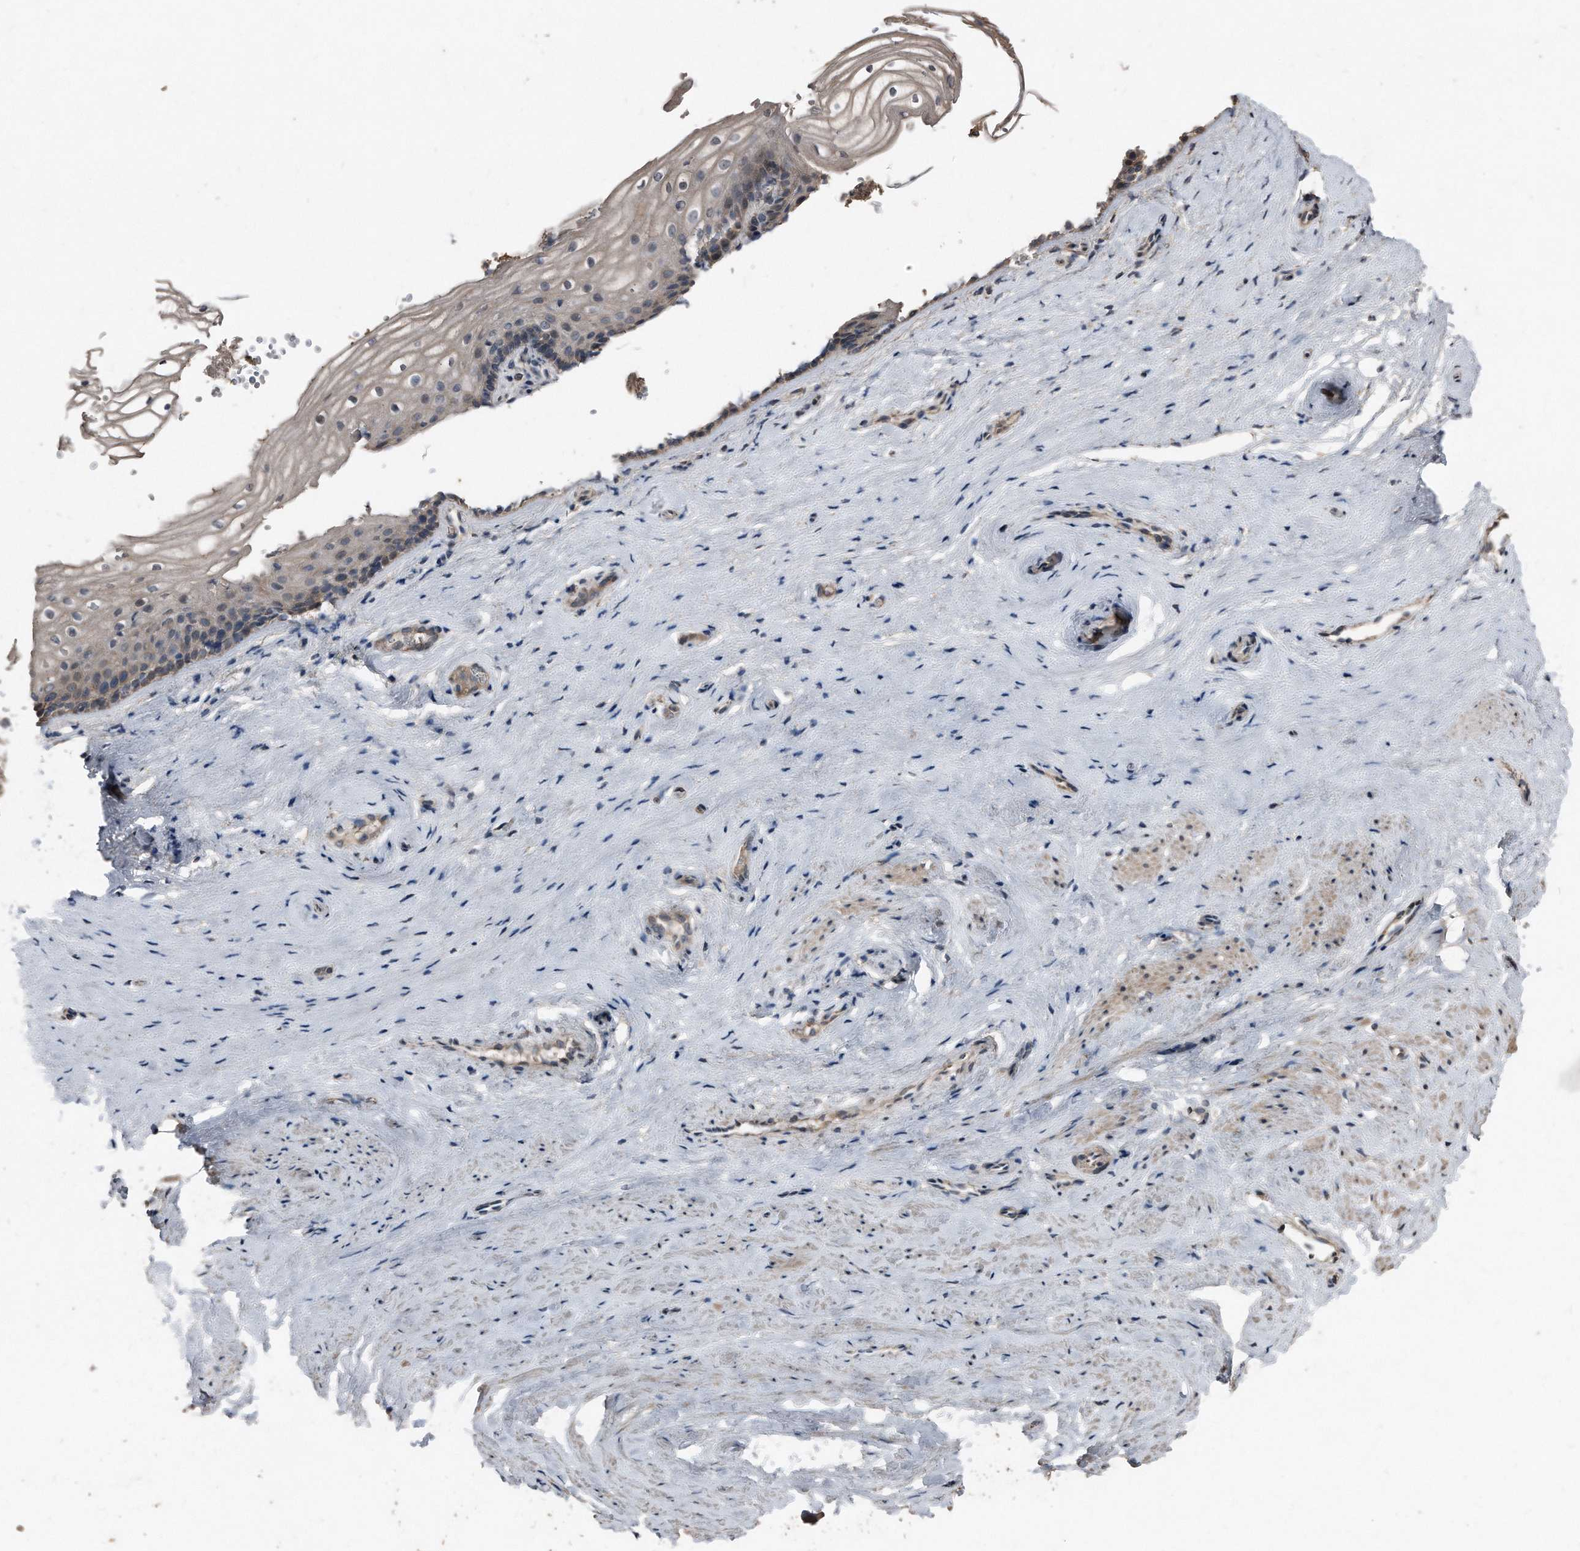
{"staining": {"intensity": "moderate", "quantity": "<25%", "location": "cytoplasmic/membranous"}, "tissue": "vagina", "cell_type": "Squamous epithelial cells", "image_type": "normal", "snomed": [{"axis": "morphology", "description": "Normal tissue, NOS"}, {"axis": "topography", "description": "Vagina"}], "caption": "A high-resolution image shows immunohistochemistry (IHC) staining of unremarkable vagina, which shows moderate cytoplasmic/membranous expression in about <25% of squamous epithelial cells.", "gene": "ANKRD10", "patient": {"sex": "female", "age": 46}}